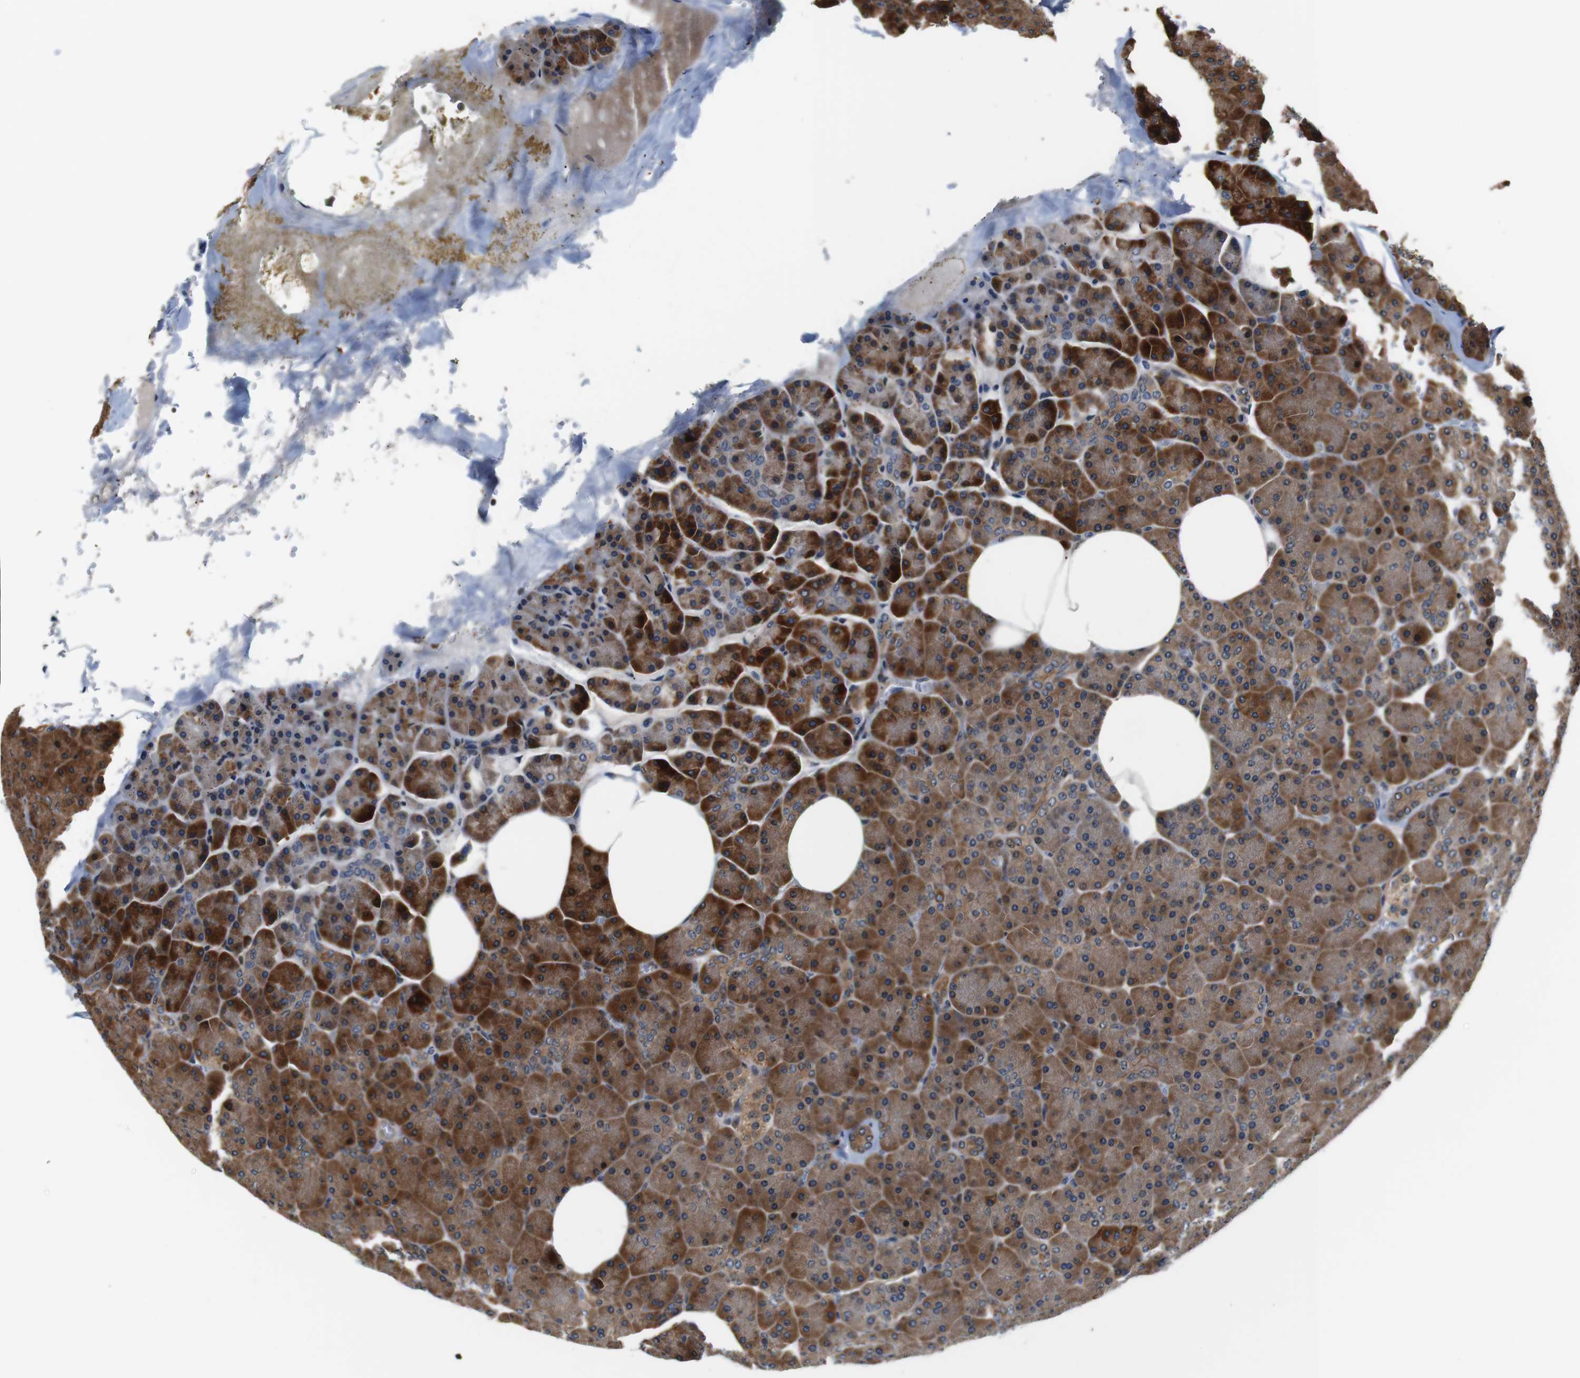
{"staining": {"intensity": "strong", "quantity": ">75%", "location": "cytoplasmic/membranous"}, "tissue": "pancreas", "cell_type": "Exocrine glandular cells", "image_type": "normal", "snomed": [{"axis": "morphology", "description": "Normal tissue, NOS"}, {"axis": "topography", "description": "Pancreas"}], "caption": "About >75% of exocrine glandular cells in benign pancreas display strong cytoplasmic/membranous protein staining as visualized by brown immunohistochemical staining.", "gene": "LRP4", "patient": {"sex": "female", "age": 35}}